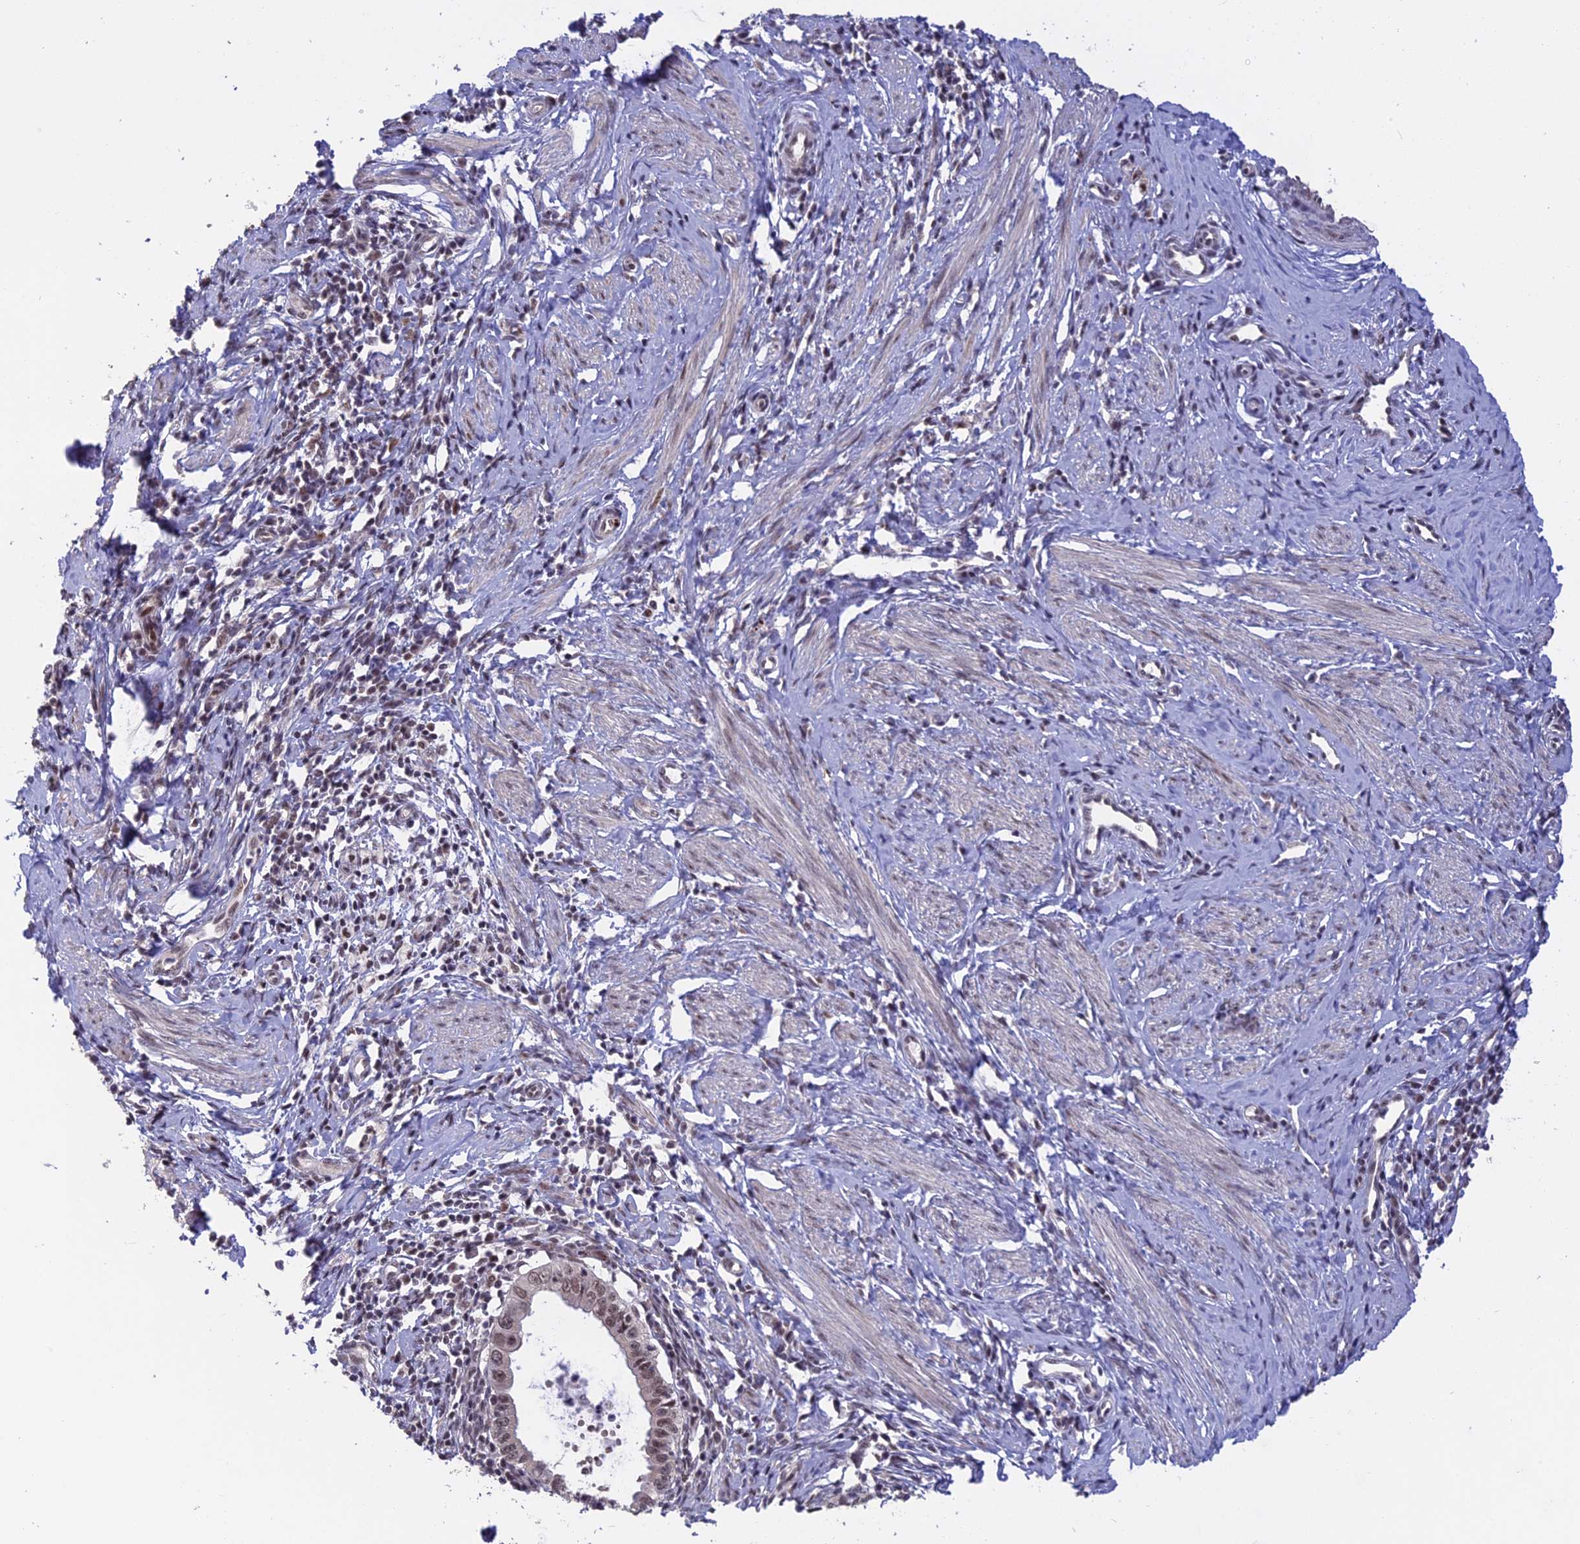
{"staining": {"intensity": "weak", "quantity": ">75%", "location": "nuclear"}, "tissue": "cervical cancer", "cell_type": "Tumor cells", "image_type": "cancer", "snomed": [{"axis": "morphology", "description": "Adenocarcinoma, NOS"}, {"axis": "topography", "description": "Cervix"}], "caption": "An immunohistochemistry (IHC) micrograph of tumor tissue is shown. Protein staining in brown shows weak nuclear positivity in cervical adenocarcinoma within tumor cells.", "gene": "POLR2C", "patient": {"sex": "female", "age": 36}}